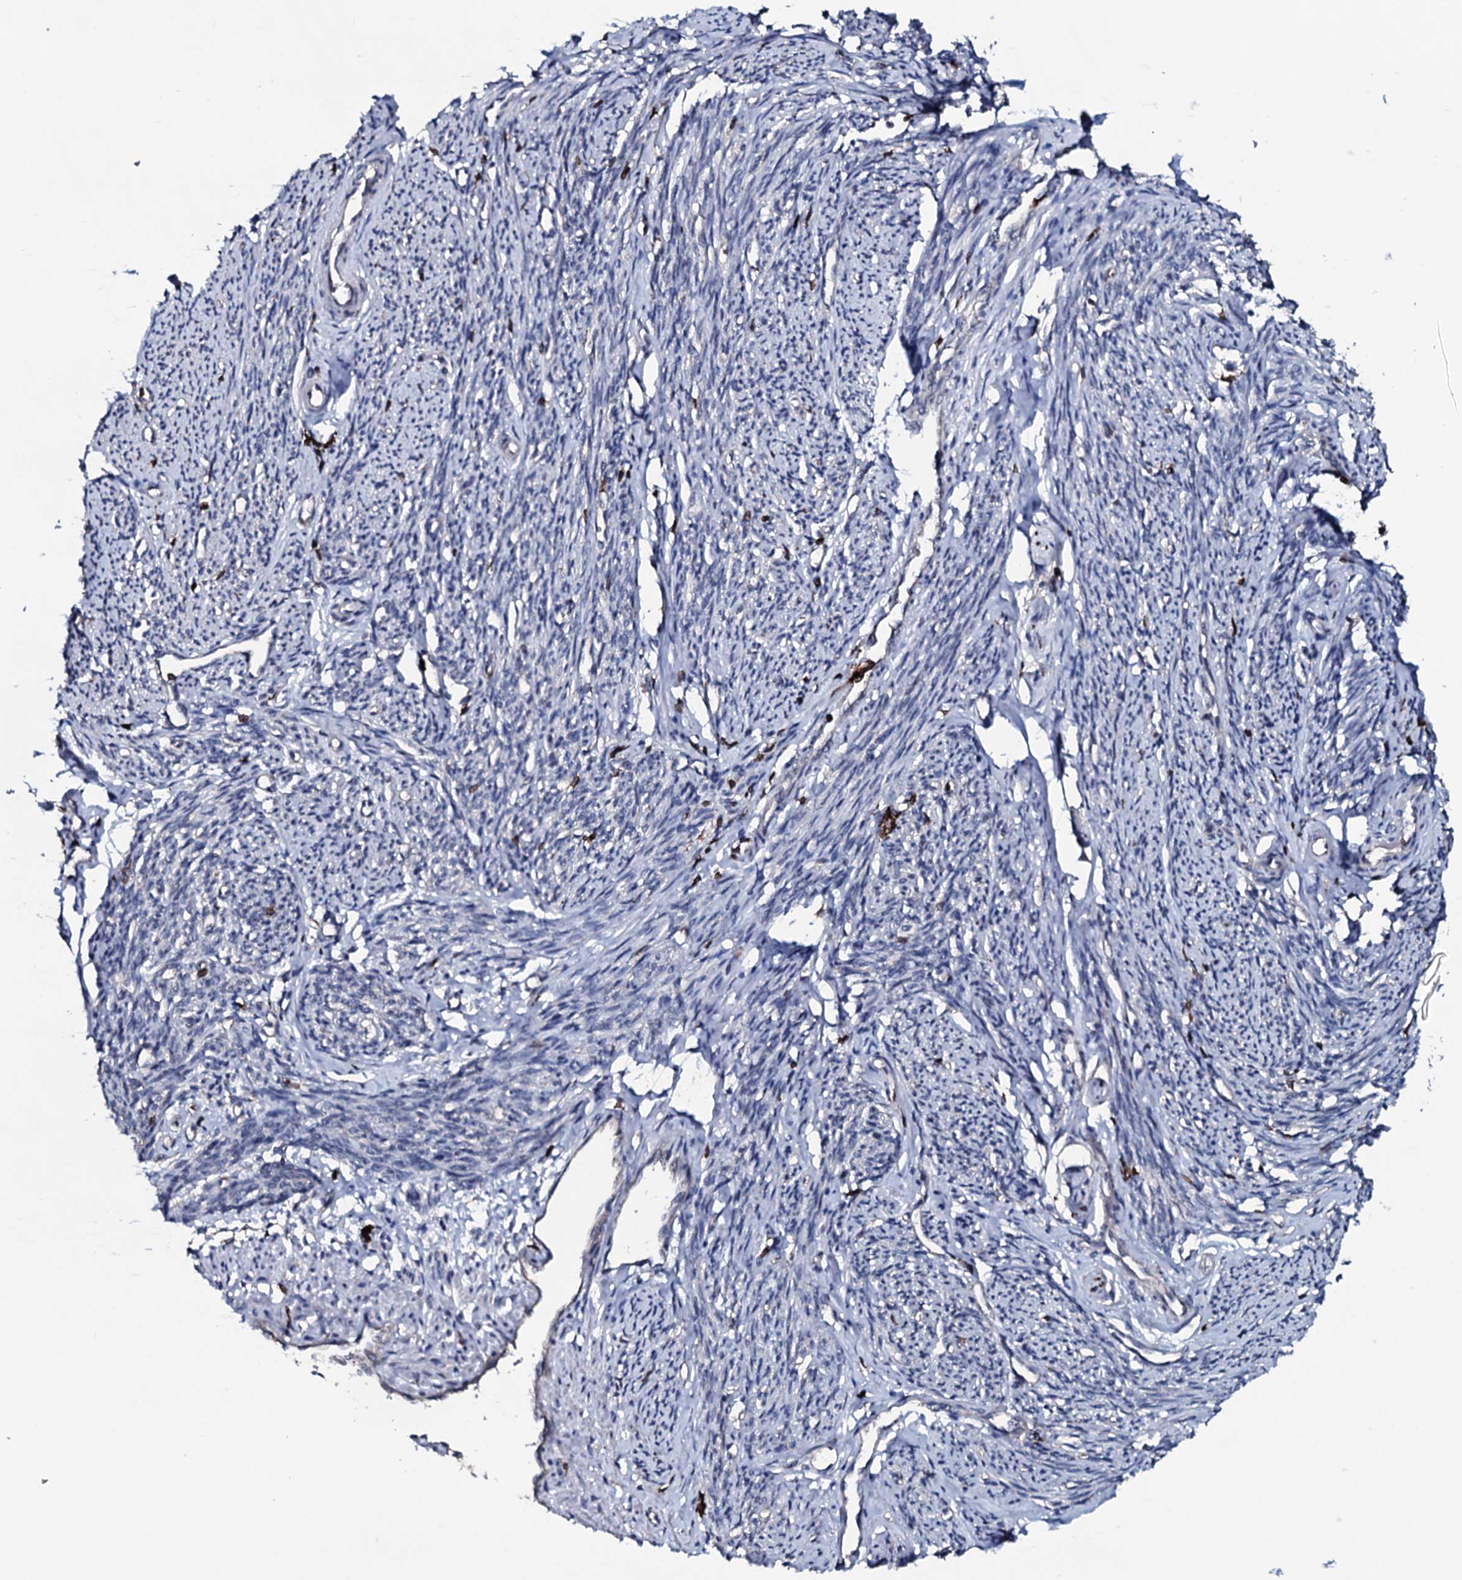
{"staining": {"intensity": "negative", "quantity": "none", "location": "none"}, "tissue": "smooth muscle", "cell_type": "Smooth muscle cells", "image_type": "normal", "snomed": [{"axis": "morphology", "description": "Normal tissue, NOS"}, {"axis": "topography", "description": "Smooth muscle"}, {"axis": "topography", "description": "Uterus"}], "caption": "Immunohistochemical staining of normal human smooth muscle exhibits no significant staining in smooth muscle cells. (DAB (3,3'-diaminobenzidine) immunohistochemistry (IHC) visualized using brightfield microscopy, high magnification).", "gene": "OGFOD2", "patient": {"sex": "female", "age": 59}}